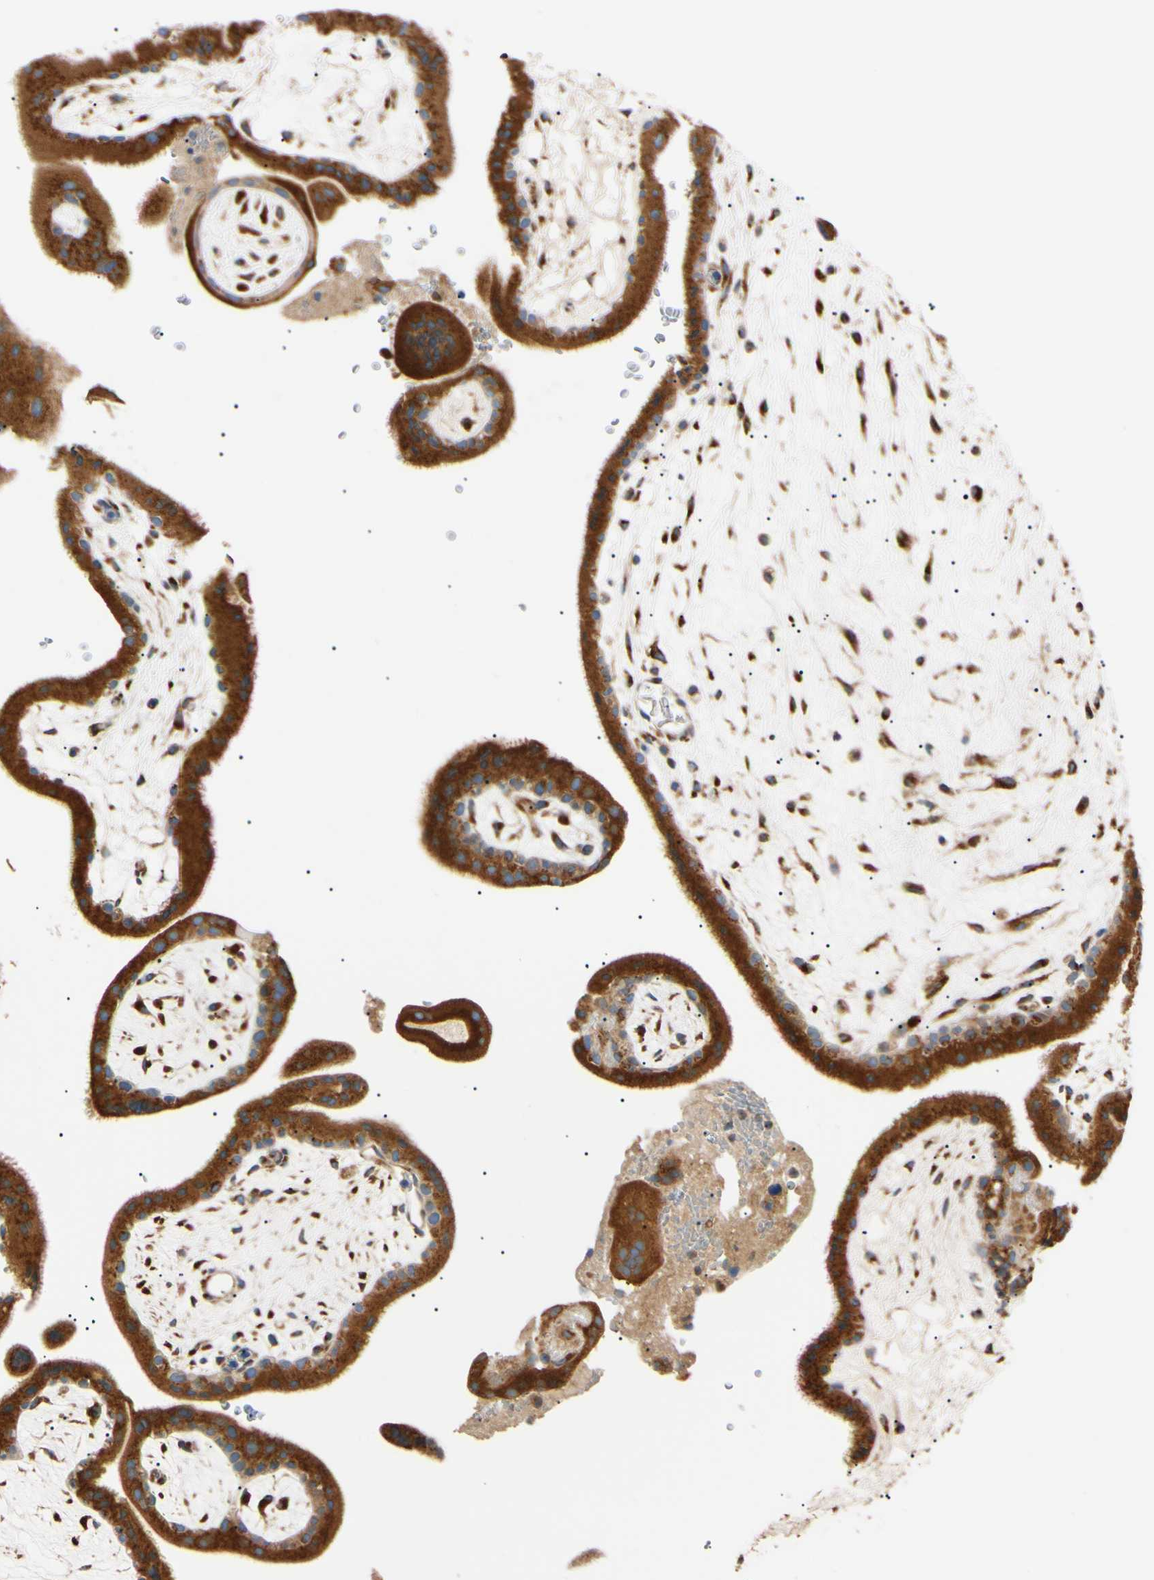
{"staining": {"intensity": "moderate", "quantity": ">75%", "location": "cytoplasmic/membranous"}, "tissue": "placenta", "cell_type": "Decidual cells", "image_type": "normal", "snomed": [{"axis": "morphology", "description": "Normal tissue, NOS"}, {"axis": "topography", "description": "Placenta"}], "caption": "The image shows immunohistochemical staining of unremarkable placenta. There is moderate cytoplasmic/membranous positivity is seen in approximately >75% of decidual cells.", "gene": "IER3IP1", "patient": {"sex": "female", "age": 19}}